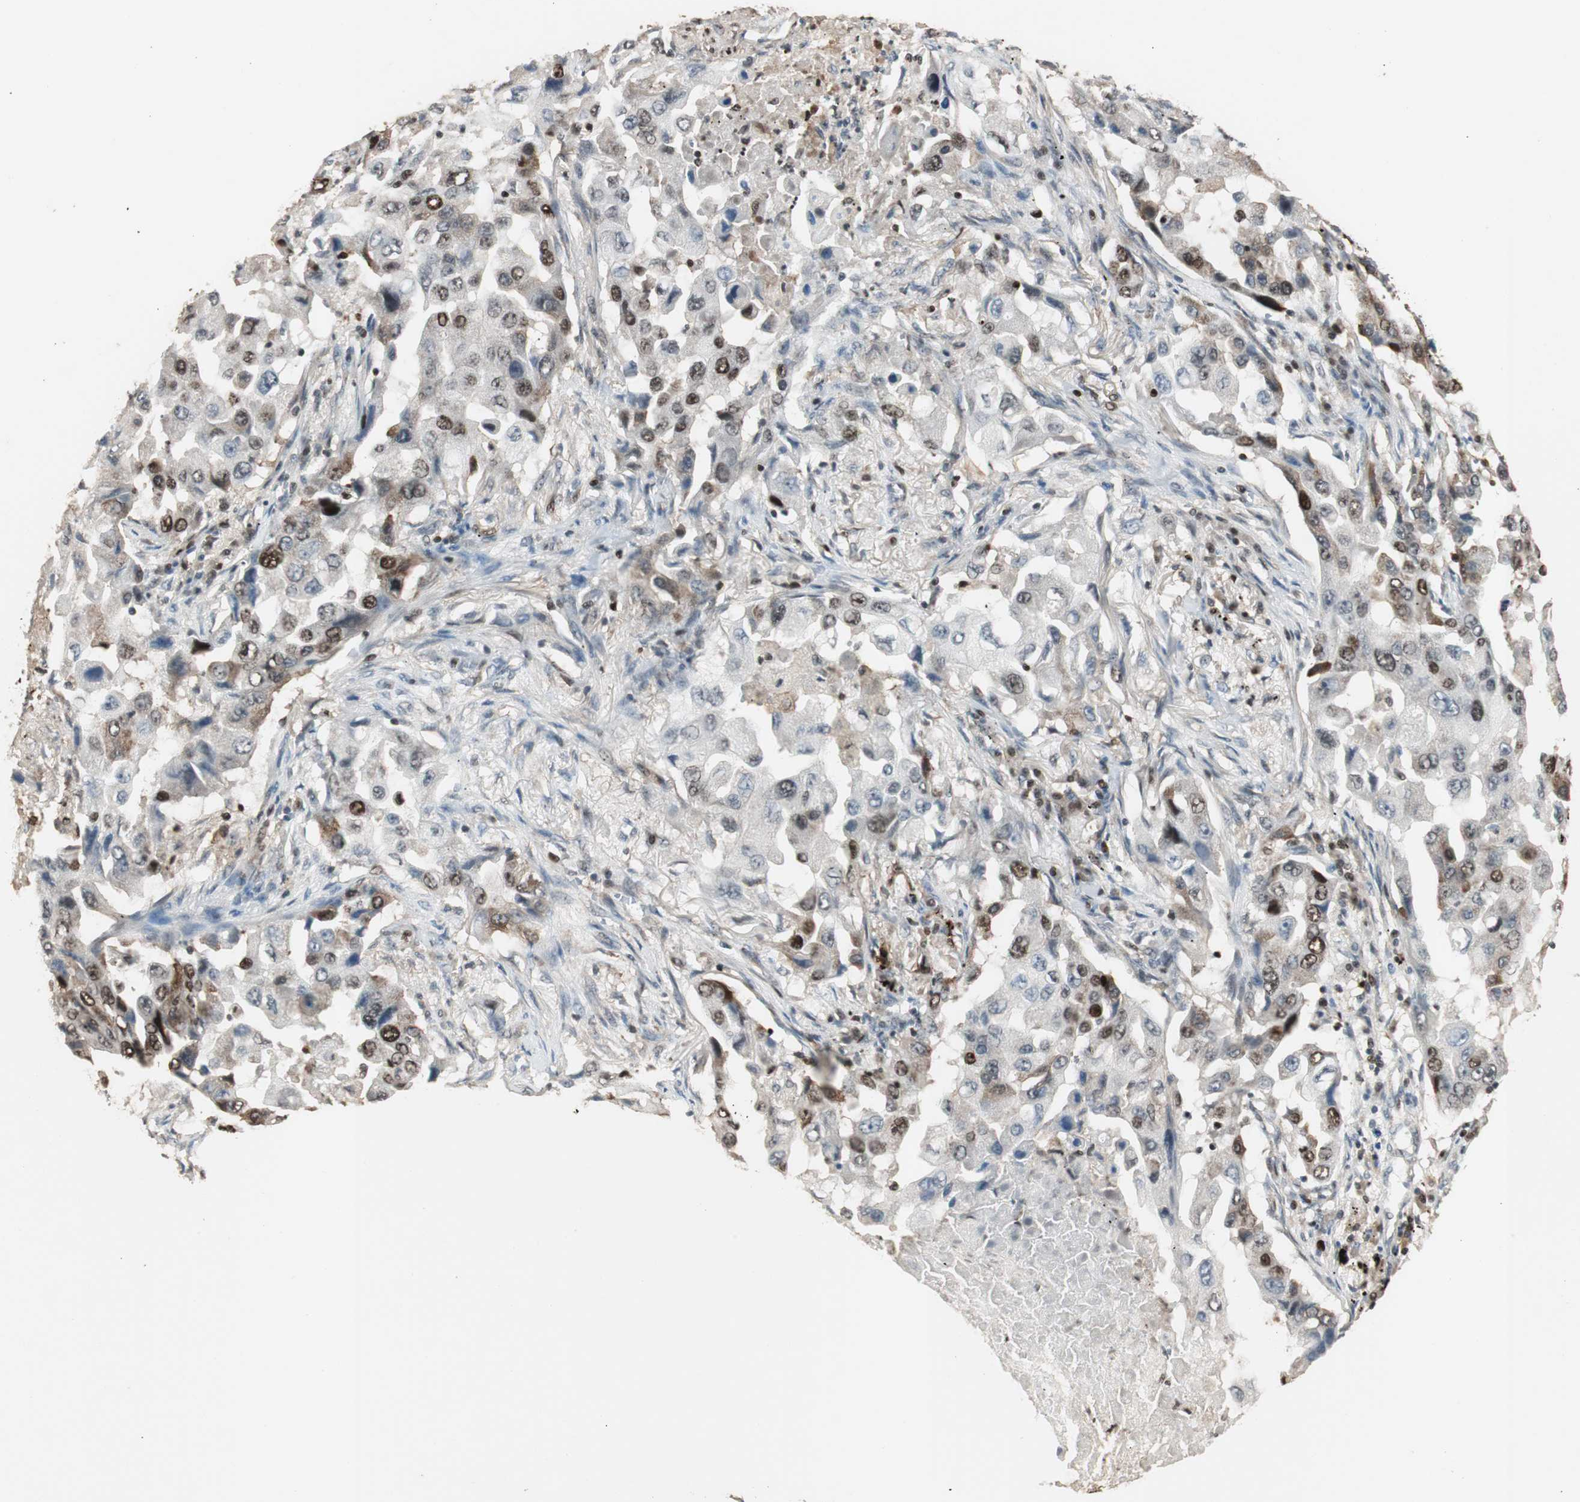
{"staining": {"intensity": "moderate", "quantity": "25%-75%", "location": "nuclear"}, "tissue": "lung cancer", "cell_type": "Tumor cells", "image_type": "cancer", "snomed": [{"axis": "morphology", "description": "Adenocarcinoma, NOS"}, {"axis": "topography", "description": "Lung"}], "caption": "IHC image of human lung cancer (adenocarcinoma) stained for a protein (brown), which displays medium levels of moderate nuclear staining in about 25%-75% of tumor cells.", "gene": "FEN1", "patient": {"sex": "female", "age": 65}}